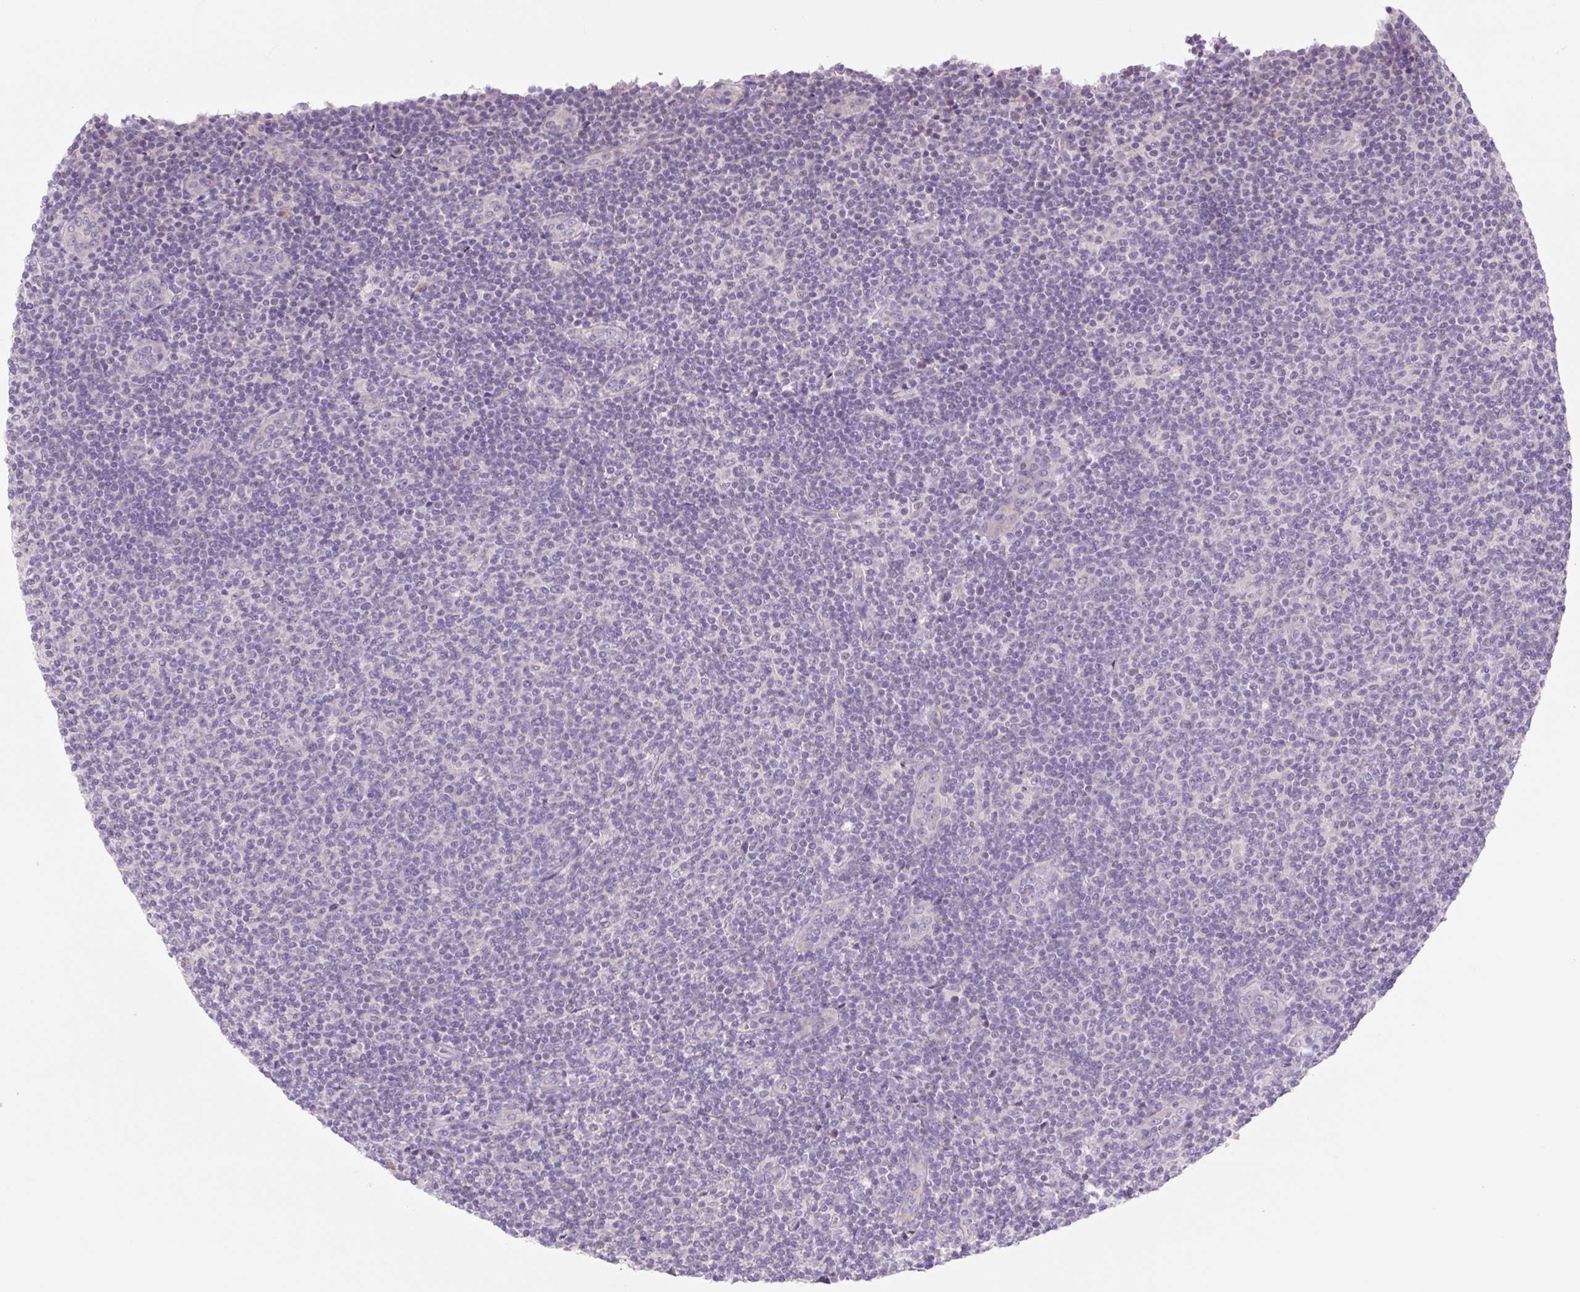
{"staining": {"intensity": "negative", "quantity": "none", "location": "none"}, "tissue": "lymphoma", "cell_type": "Tumor cells", "image_type": "cancer", "snomed": [{"axis": "morphology", "description": "Malignant lymphoma, non-Hodgkin's type, Low grade"}, {"axis": "topography", "description": "Lymph node"}], "caption": "Human lymphoma stained for a protein using immunohistochemistry (IHC) exhibits no positivity in tumor cells.", "gene": "CELF6", "patient": {"sex": "male", "age": 66}}